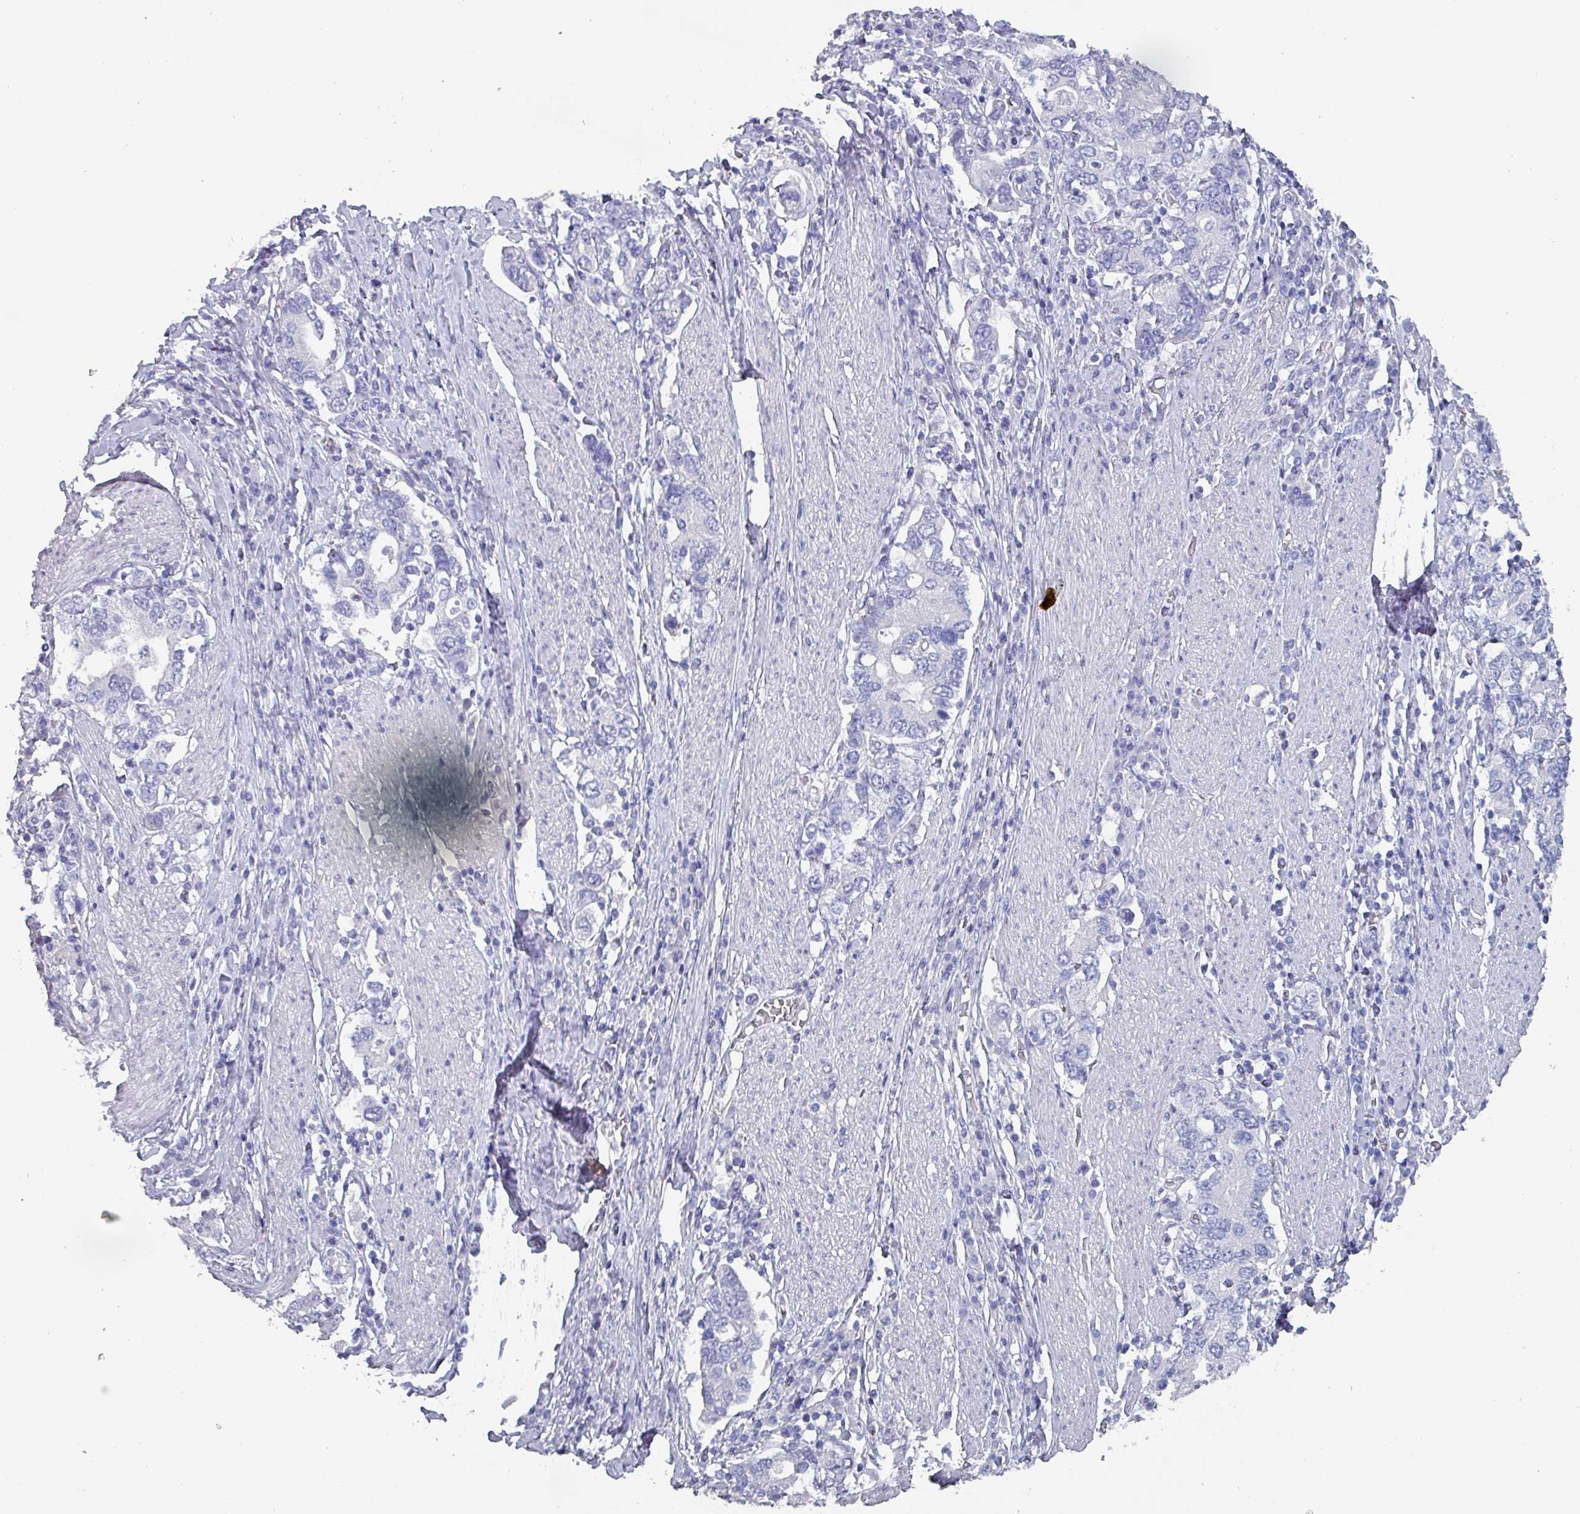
{"staining": {"intensity": "negative", "quantity": "none", "location": "none"}, "tissue": "stomach cancer", "cell_type": "Tumor cells", "image_type": "cancer", "snomed": [{"axis": "morphology", "description": "Adenocarcinoma, NOS"}, {"axis": "topography", "description": "Stomach, upper"}, {"axis": "topography", "description": "Stomach"}], "caption": "The immunohistochemistry photomicrograph has no significant staining in tumor cells of stomach cancer tissue.", "gene": "INS-IGF2", "patient": {"sex": "male", "age": 62}}